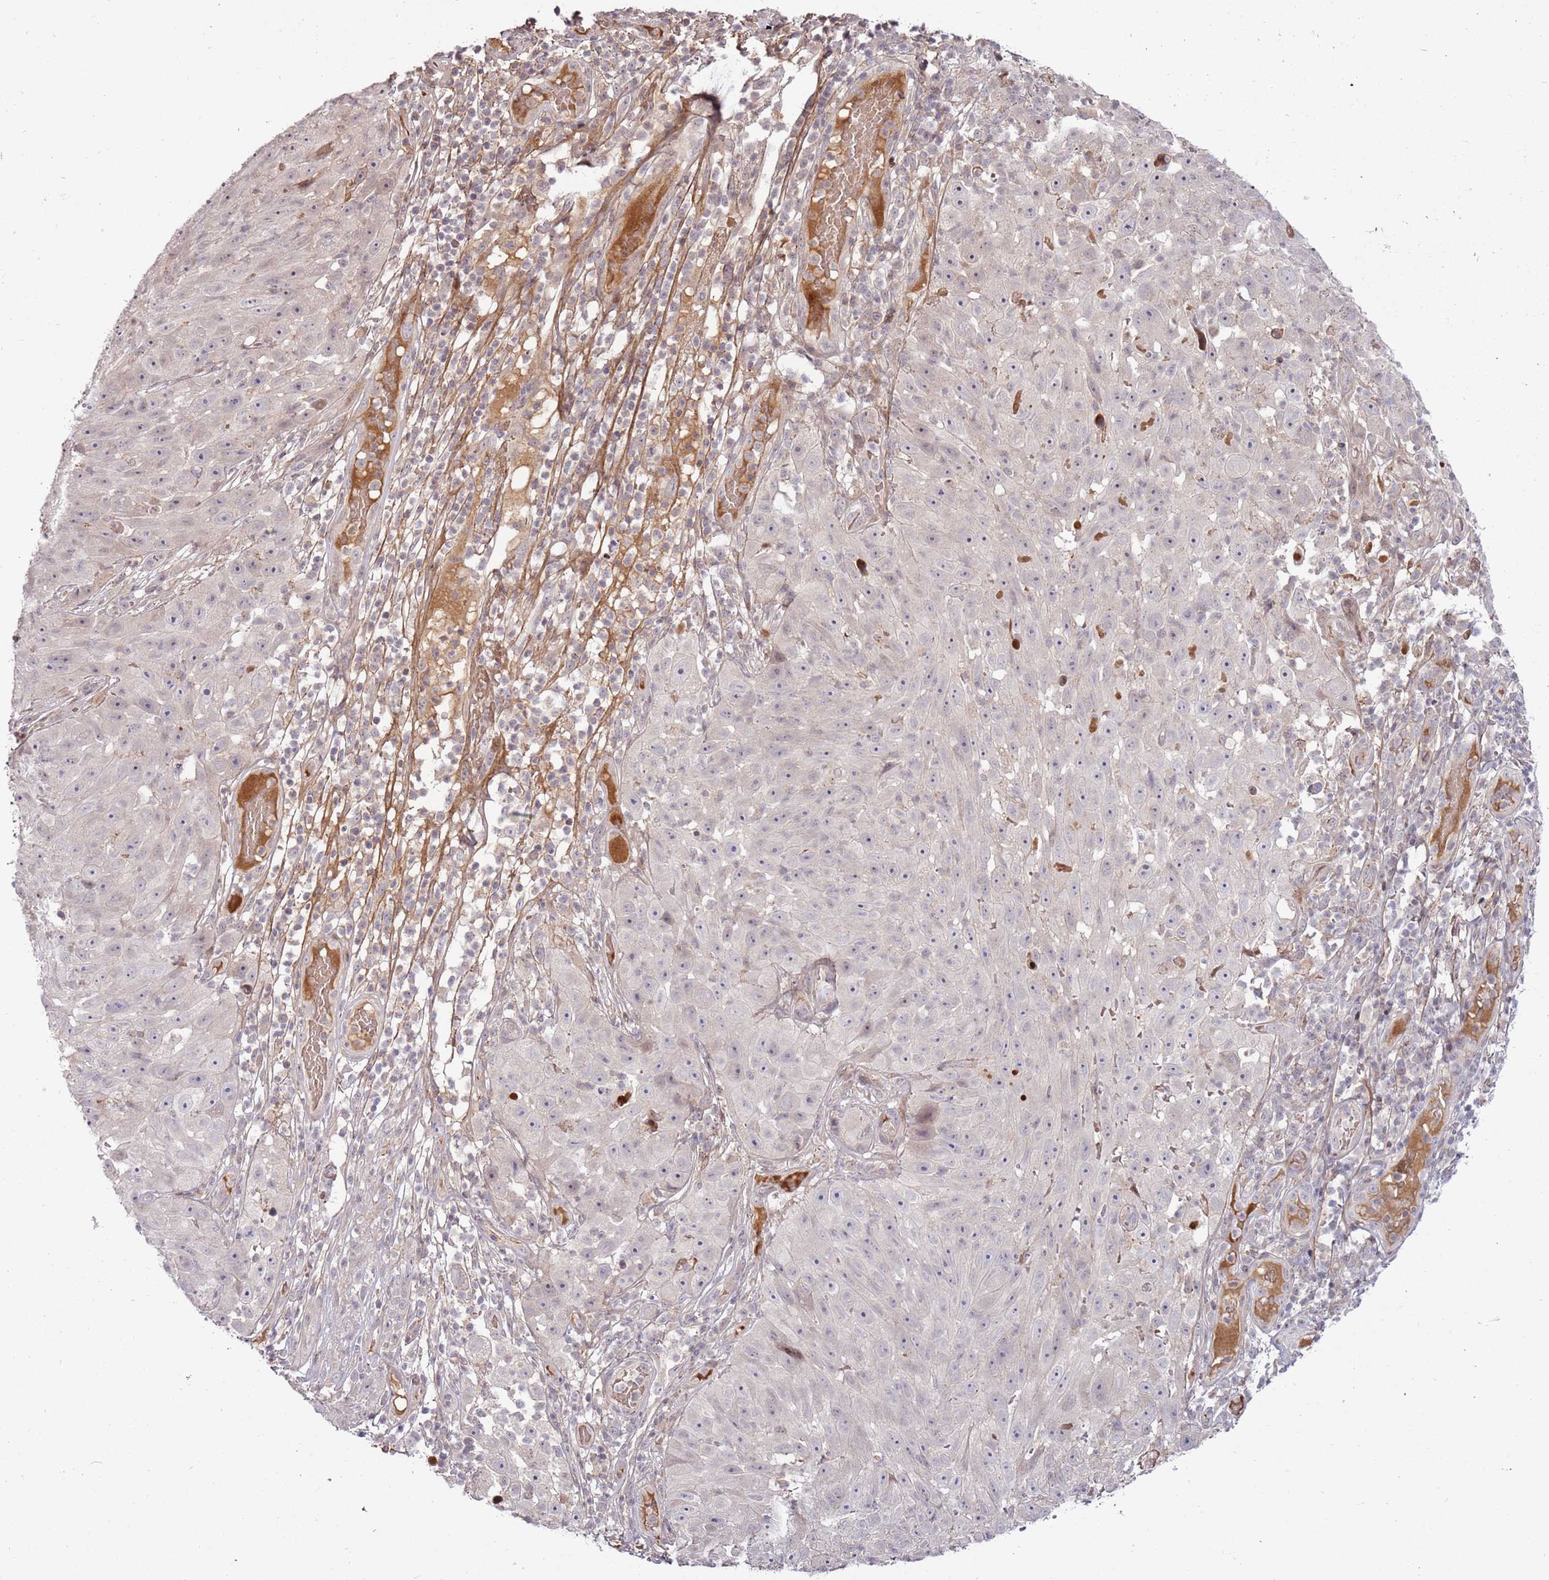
{"staining": {"intensity": "negative", "quantity": "none", "location": "none"}, "tissue": "skin cancer", "cell_type": "Tumor cells", "image_type": "cancer", "snomed": [{"axis": "morphology", "description": "Squamous cell carcinoma, NOS"}, {"axis": "topography", "description": "Skin"}], "caption": "High power microscopy photomicrograph of an IHC micrograph of skin squamous cell carcinoma, revealing no significant positivity in tumor cells. (Brightfield microscopy of DAB immunohistochemistry (IHC) at high magnification).", "gene": "RHBDL1", "patient": {"sex": "female", "age": 87}}